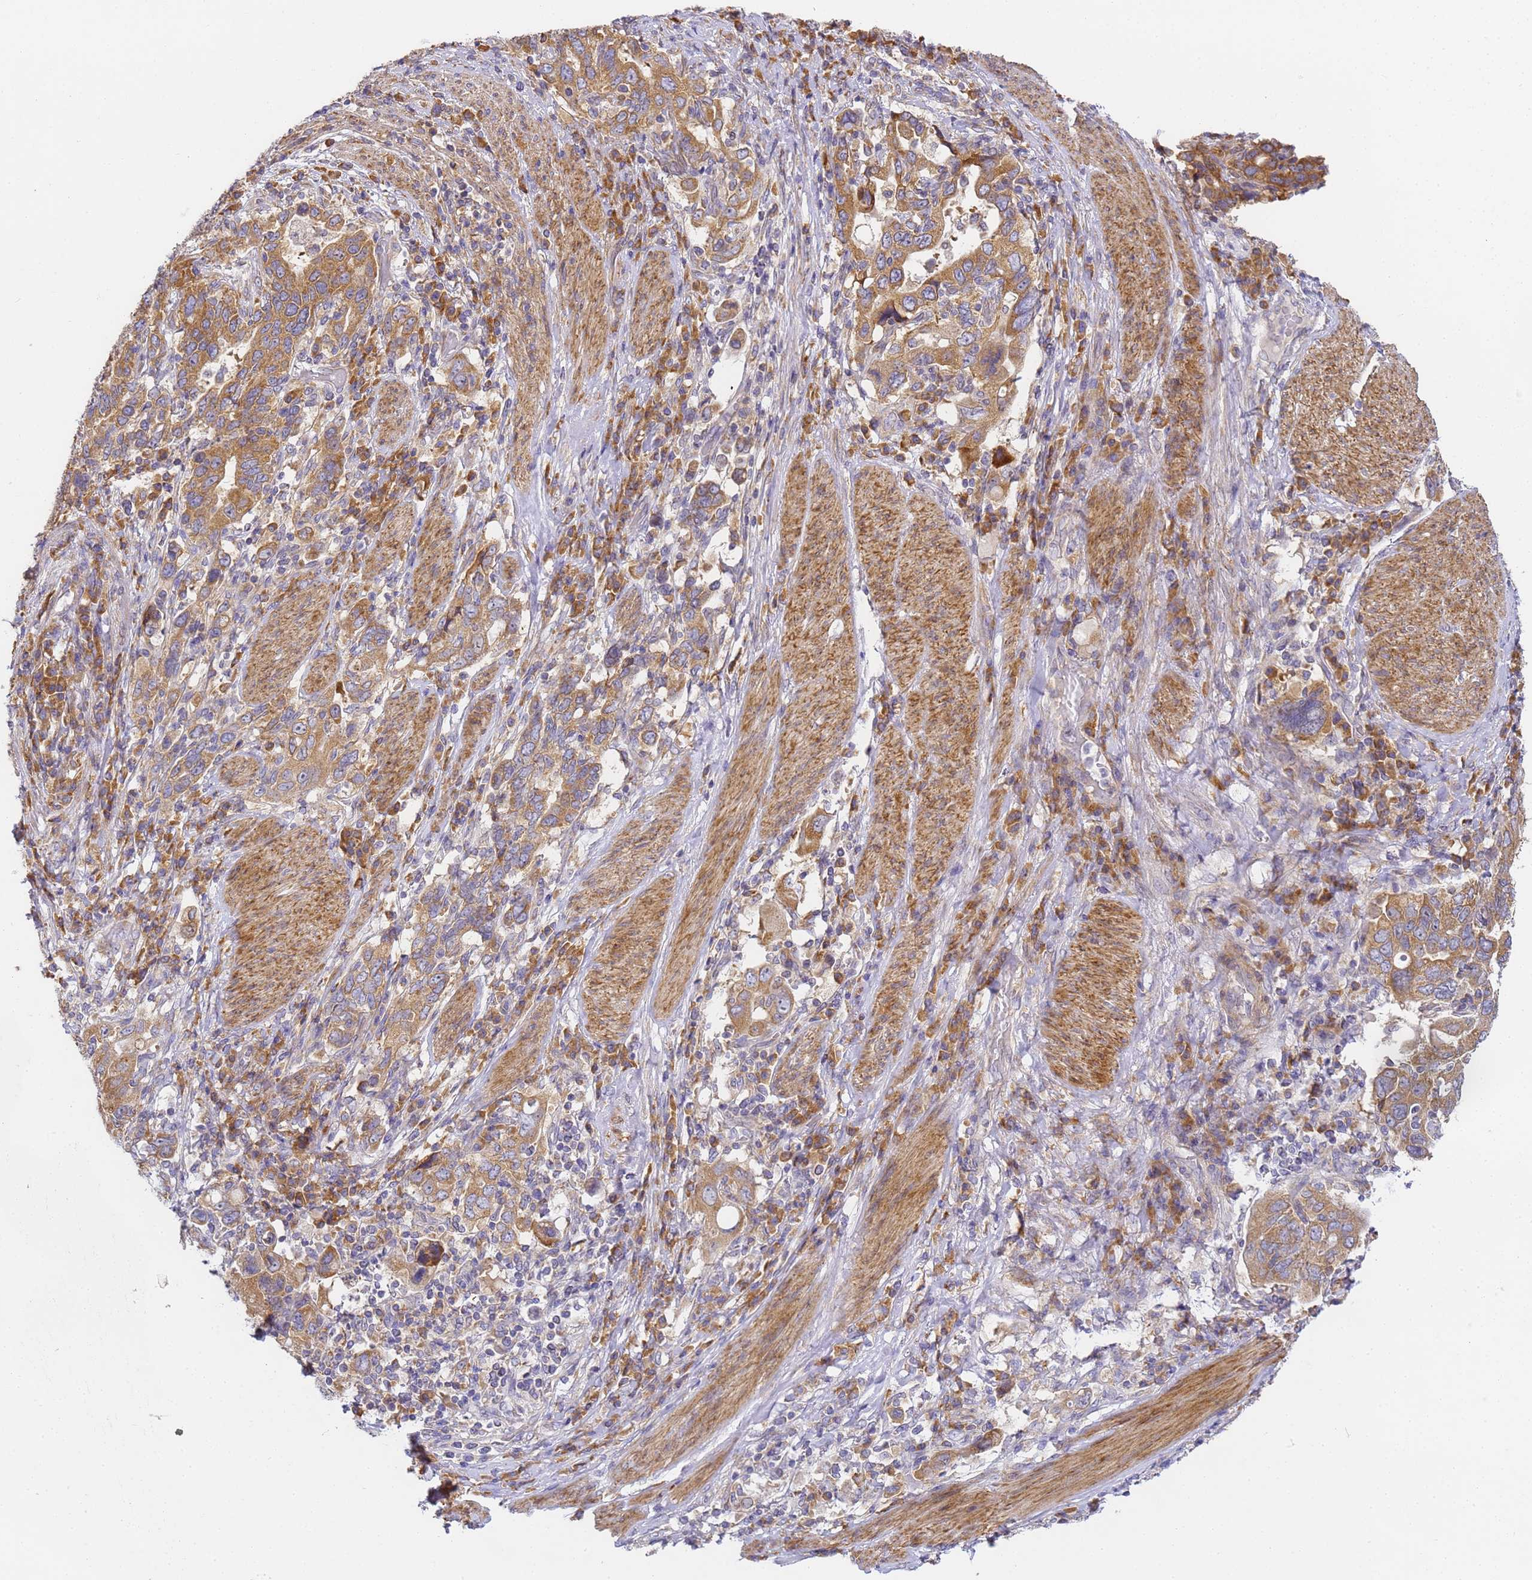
{"staining": {"intensity": "moderate", "quantity": ">75%", "location": "cytoplasmic/membranous"}, "tissue": "stomach cancer", "cell_type": "Tumor cells", "image_type": "cancer", "snomed": [{"axis": "morphology", "description": "Adenocarcinoma, NOS"}, {"axis": "topography", "description": "Stomach, upper"}], "caption": "High-power microscopy captured an immunohistochemistry (IHC) micrograph of stomach cancer, revealing moderate cytoplasmic/membranous staining in approximately >75% of tumor cells.", "gene": "RPL13A", "patient": {"sex": "male", "age": 62}}